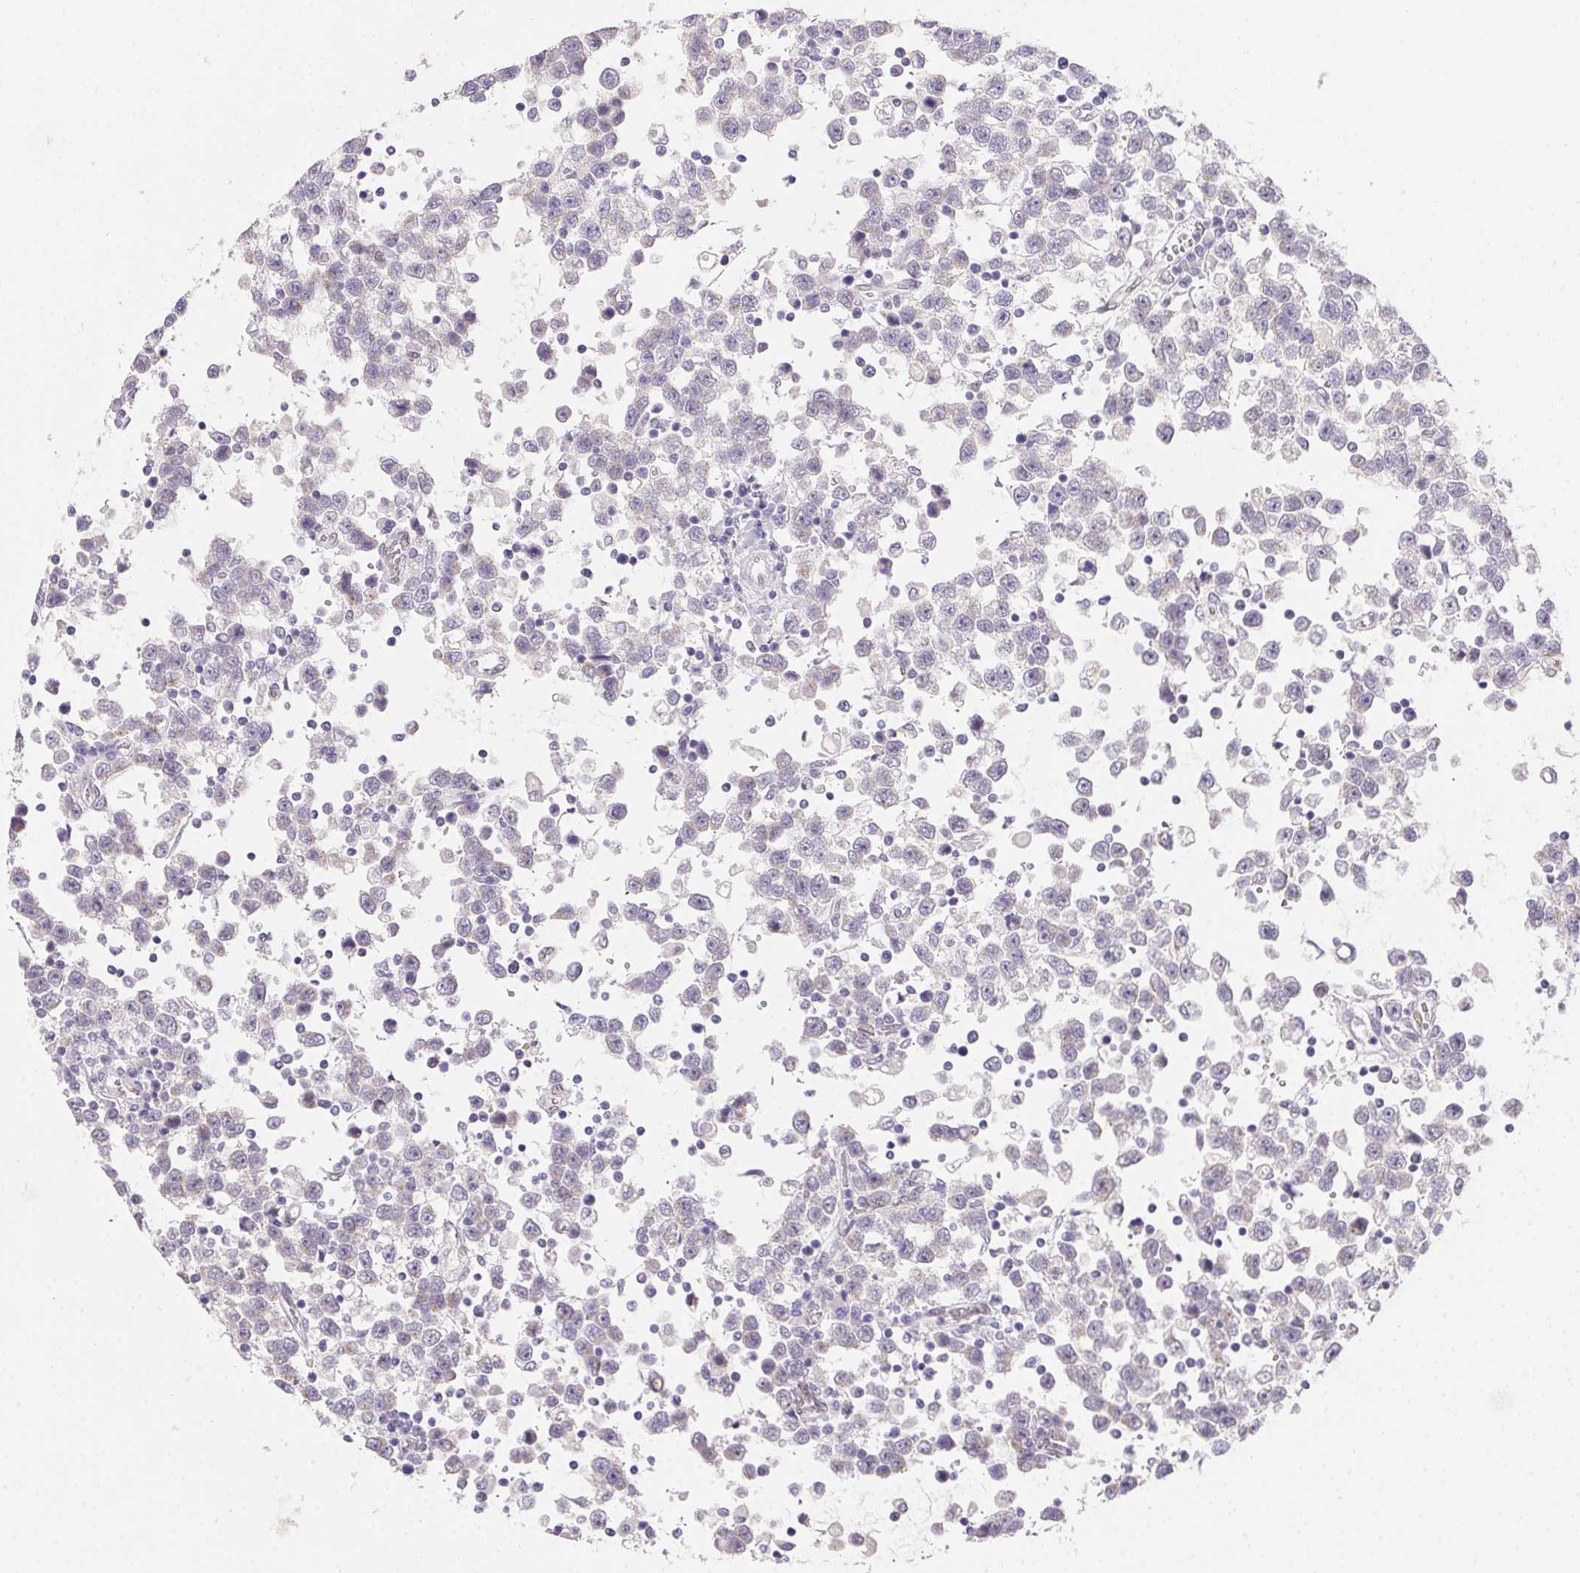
{"staining": {"intensity": "weak", "quantity": "<25%", "location": "cytoplasmic/membranous"}, "tissue": "testis cancer", "cell_type": "Tumor cells", "image_type": "cancer", "snomed": [{"axis": "morphology", "description": "Seminoma, NOS"}, {"axis": "topography", "description": "Testis"}], "caption": "Immunohistochemistry photomicrograph of human testis cancer stained for a protein (brown), which exhibits no staining in tumor cells.", "gene": "SP9", "patient": {"sex": "male", "age": 34}}